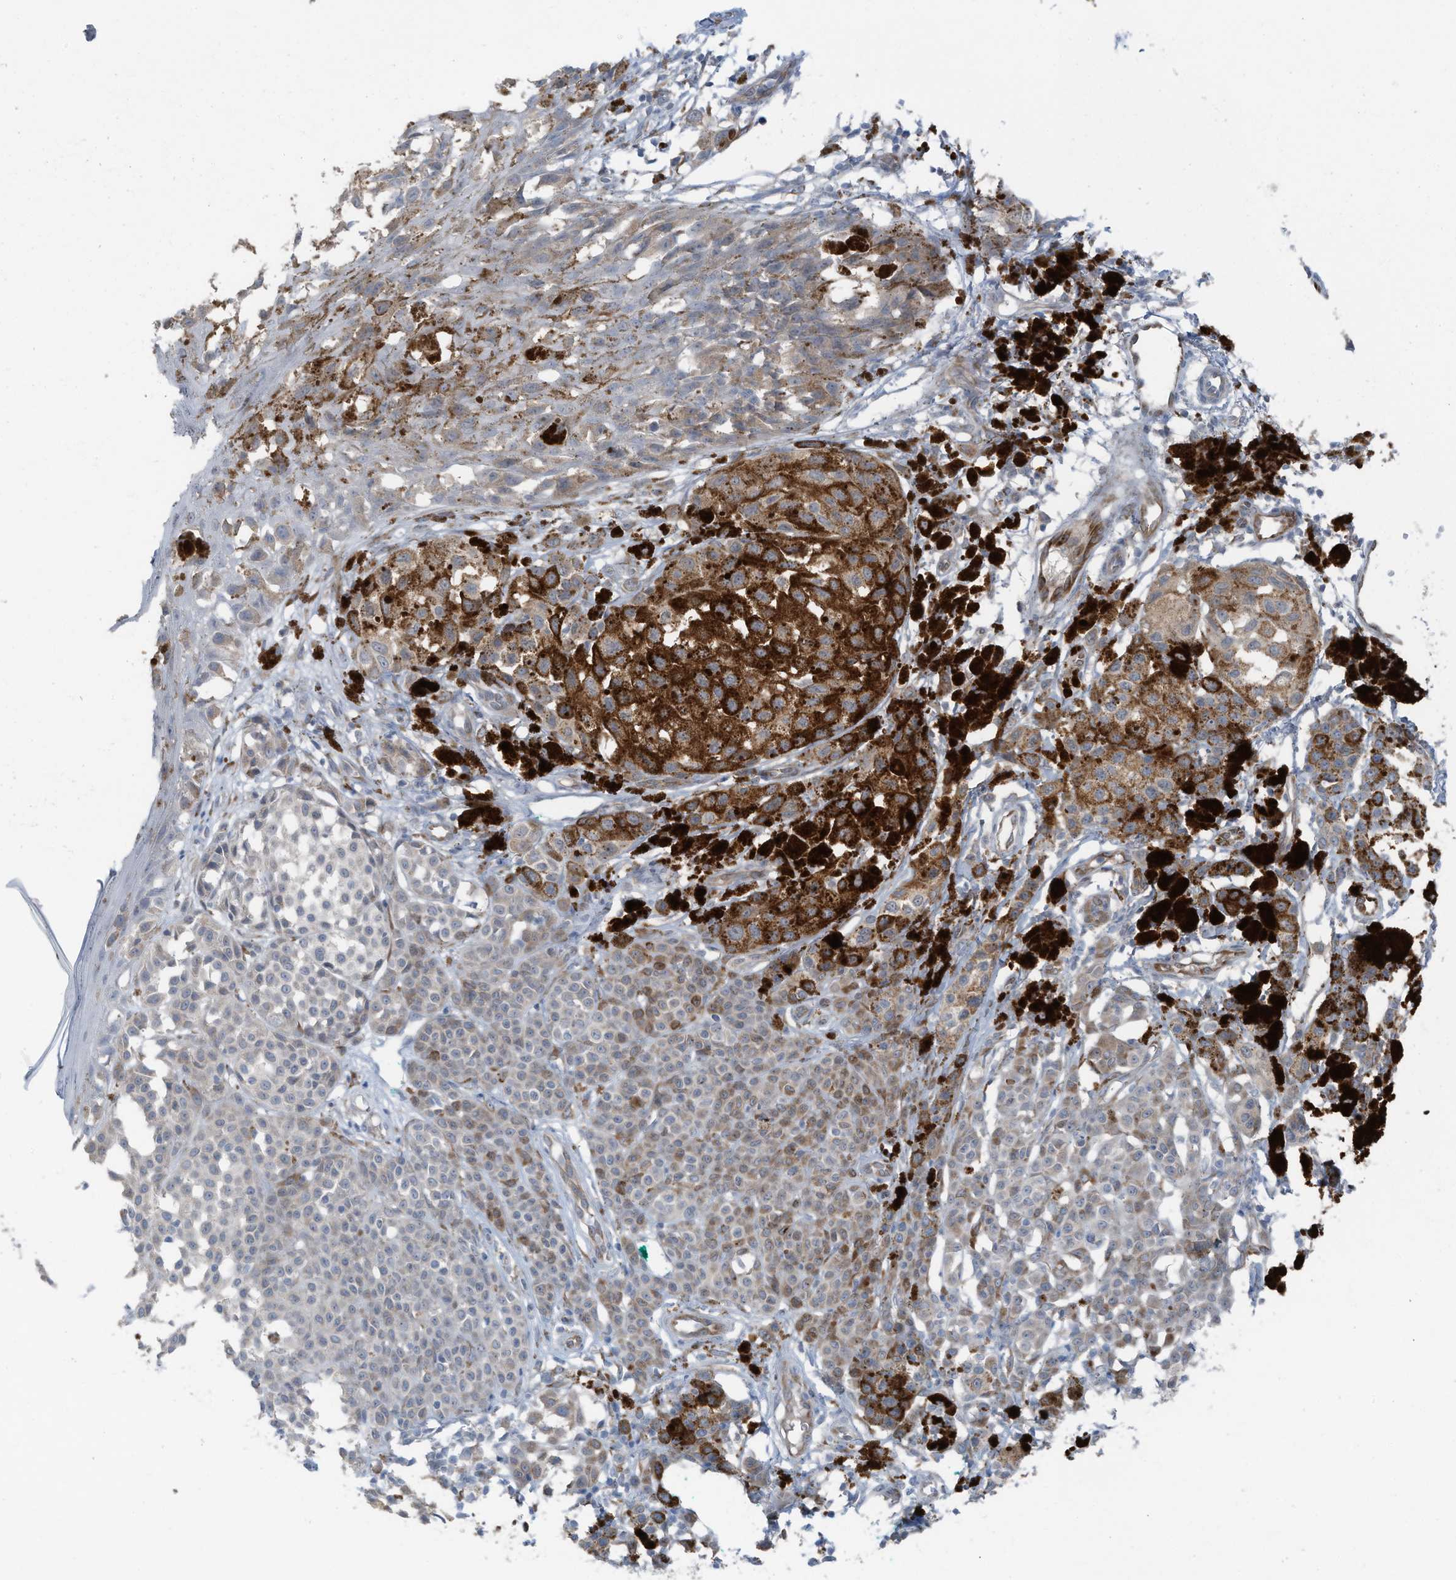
{"staining": {"intensity": "weak", "quantity": "<25%", "location": "cytoplasmic/membranous"}, "tissue": "melanoma", "cell_type": "Tumor cells", "image_type": "cancer", "snomed": [{"axis": "morphology", "description": "Malignant melanoma, NOS"}, {"axis": "topography", "description": "Skin of leg"}], "caption": "The image shows no significant staining in tumor cells of malignant melanoma. (Stains: DAB IHC with hematoxylin counter stain, Microscopy: brightfield microscopy at high magnification).", "gene": "ARHGEF33", "patient": {"sex": "female", "age": 72}}